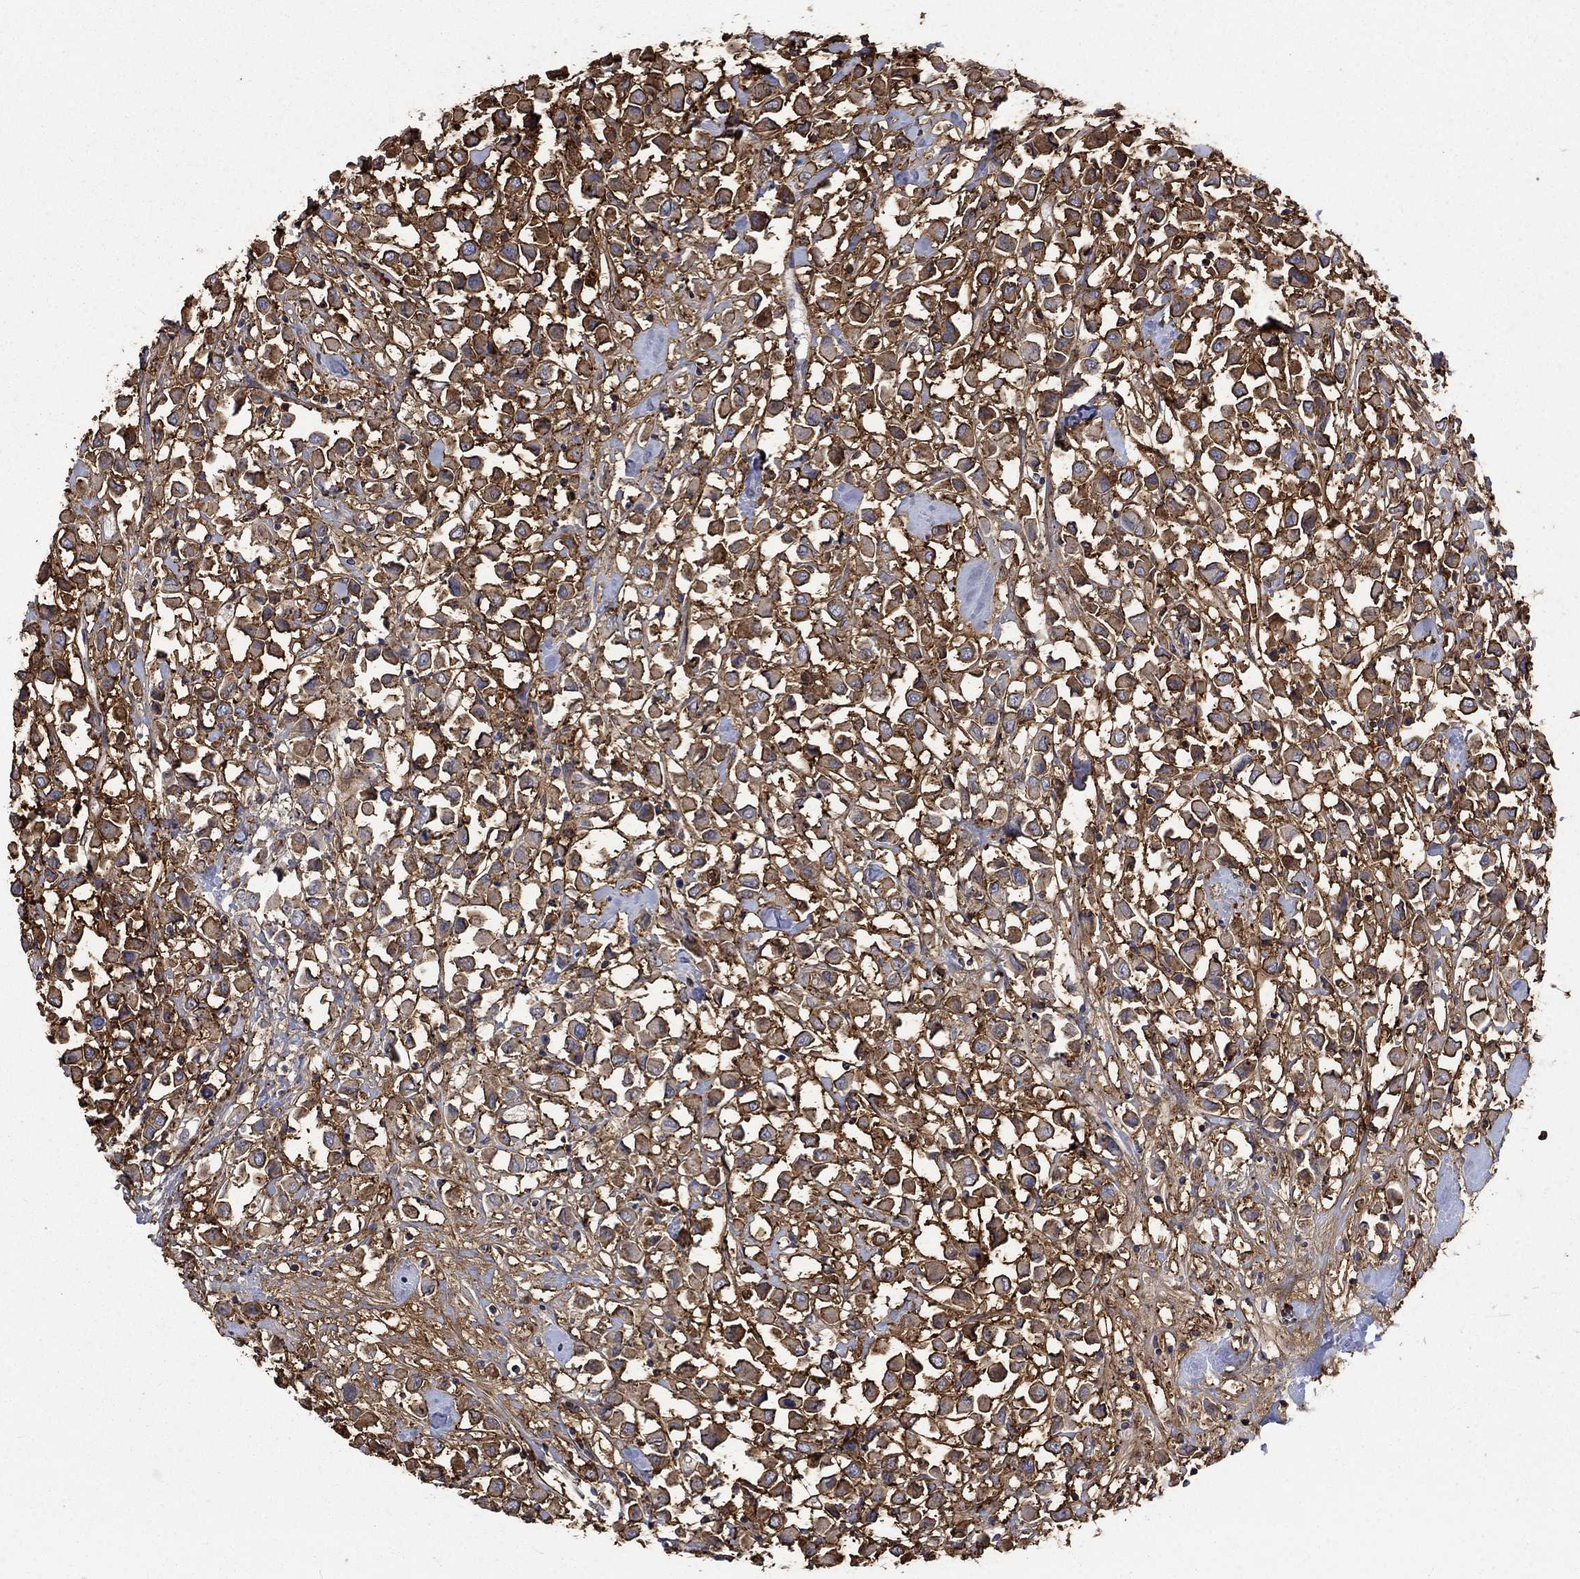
{"staining": {"intensity": "moderate", "quantity": "25%-75%", "location": "cytoplasmic/membranous"}, "tissue": "breast cancer", "cell_type": "Tumor cells", "image_type": "cancer", "snomed": [{"axis": "morphology", "description": "Duct carcinoma"}, {"axis": "topography", "description": "Breast"}], "caption": "Immunohistochemical staining of human breast intraductal carcinoma displays medium levels of moderate cytoplasmic/membranous protein positivity in about 25%-75% of tumor cells. (DAB = brown stain, brightfield microscopy at high magnification).", "gene": "VCAN", "patient": {"sex": "female", "age": 61}}